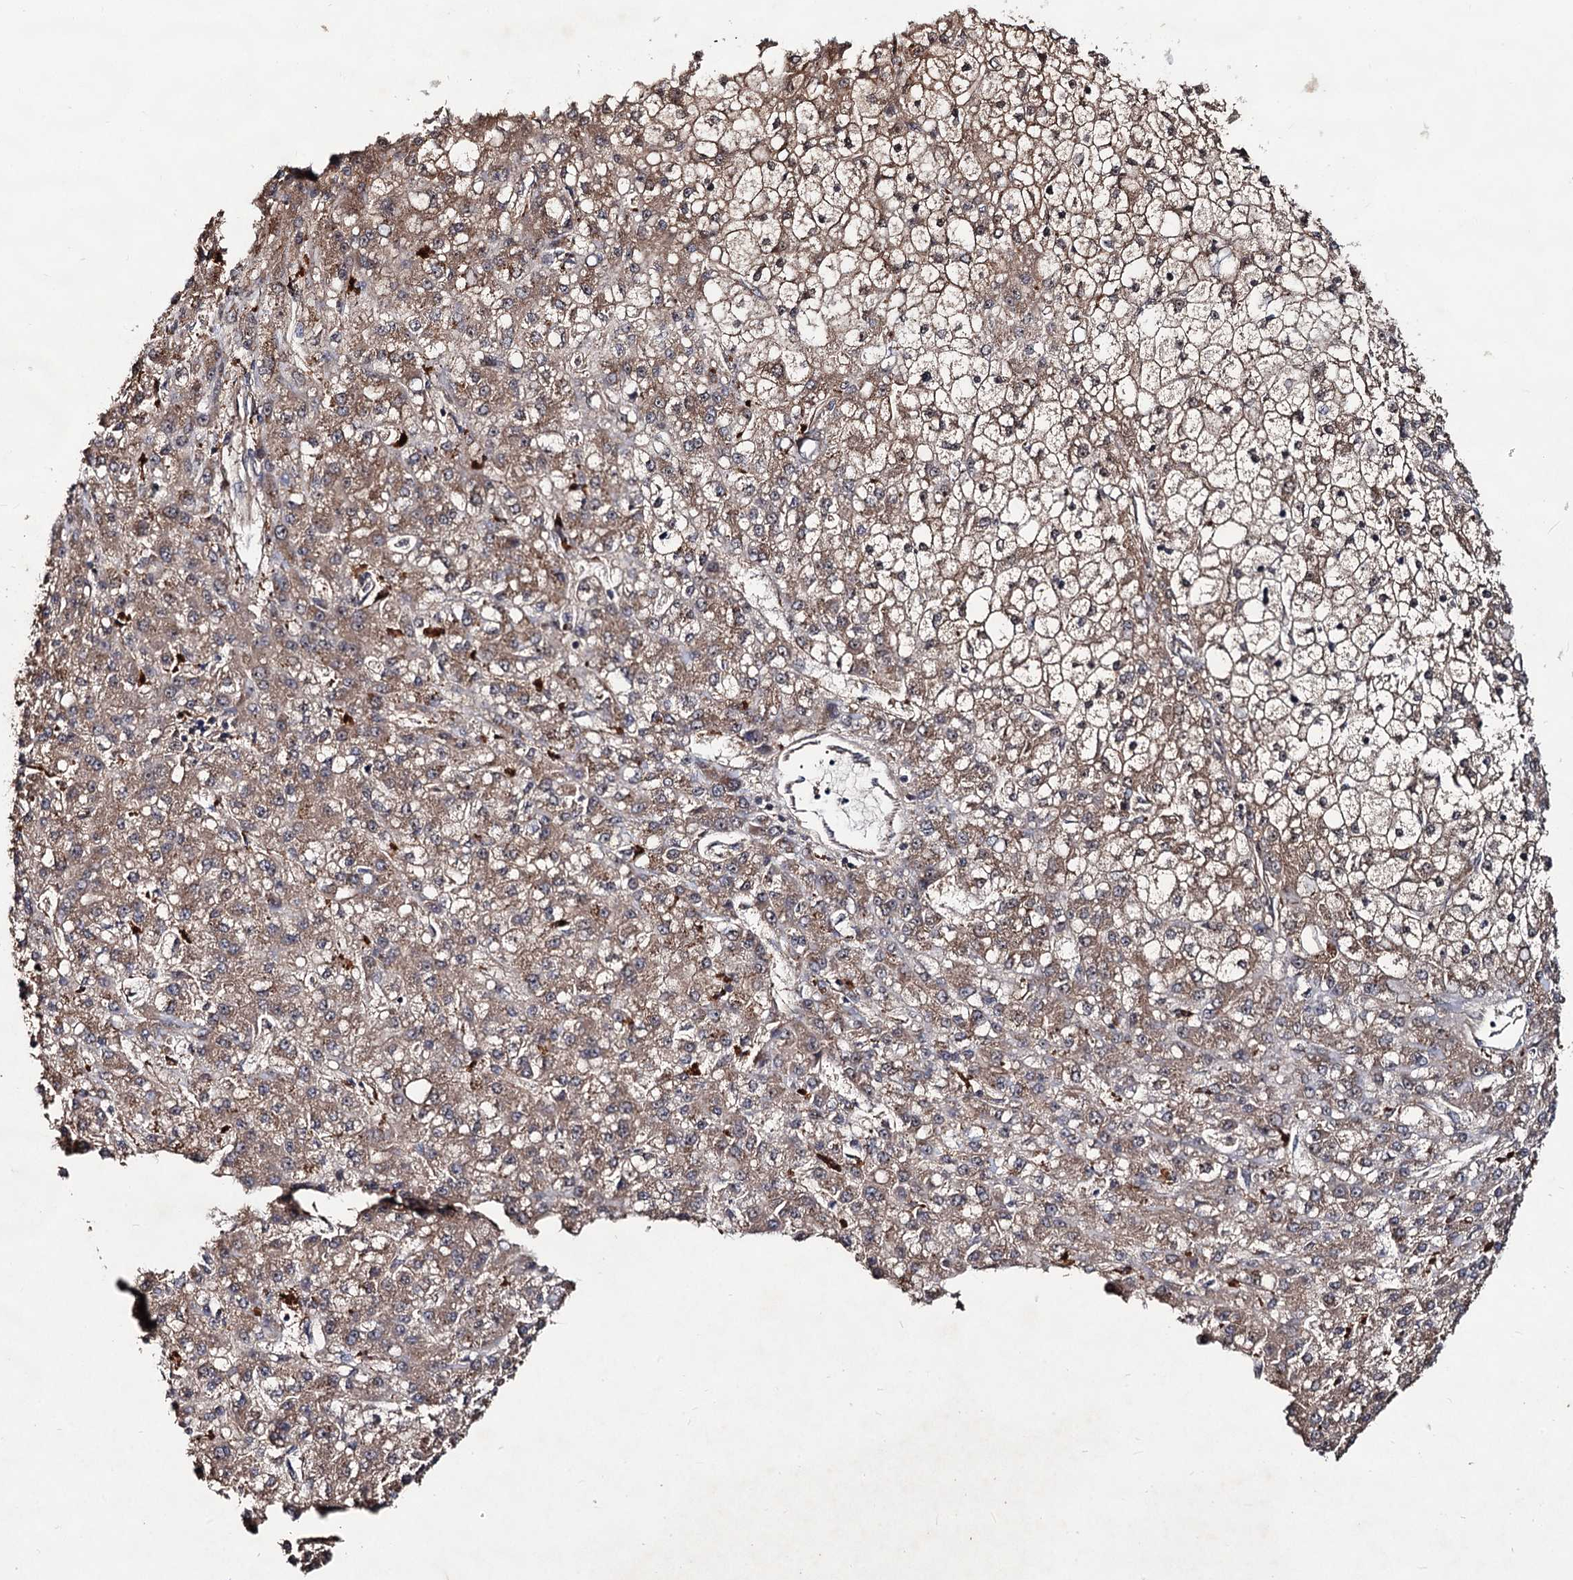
{"staining": {"intensity": "weak", "quantity": "25%-75%", "location": "cytoplasmic/membranous"}, "tissue": "liver cancer", "cell_type": "Tumor cells", "image_type": "cancer", "snomed": [{"axis": "morphology", "description": "Carcinoma, Hepatocellular, NOS"}, {"axis": "topography", "description": "Liver"}], "caption": "Immunohistochemistry image of human hepatocellular carcinoma (liver) stained for a protein (brown), which exhibits low levels of weak cytoplasmic/membranous expression in approximately 25%-75% of tumor cells.", "gene": "VPS29", "patient": {"sex": "male", "age": 67}}